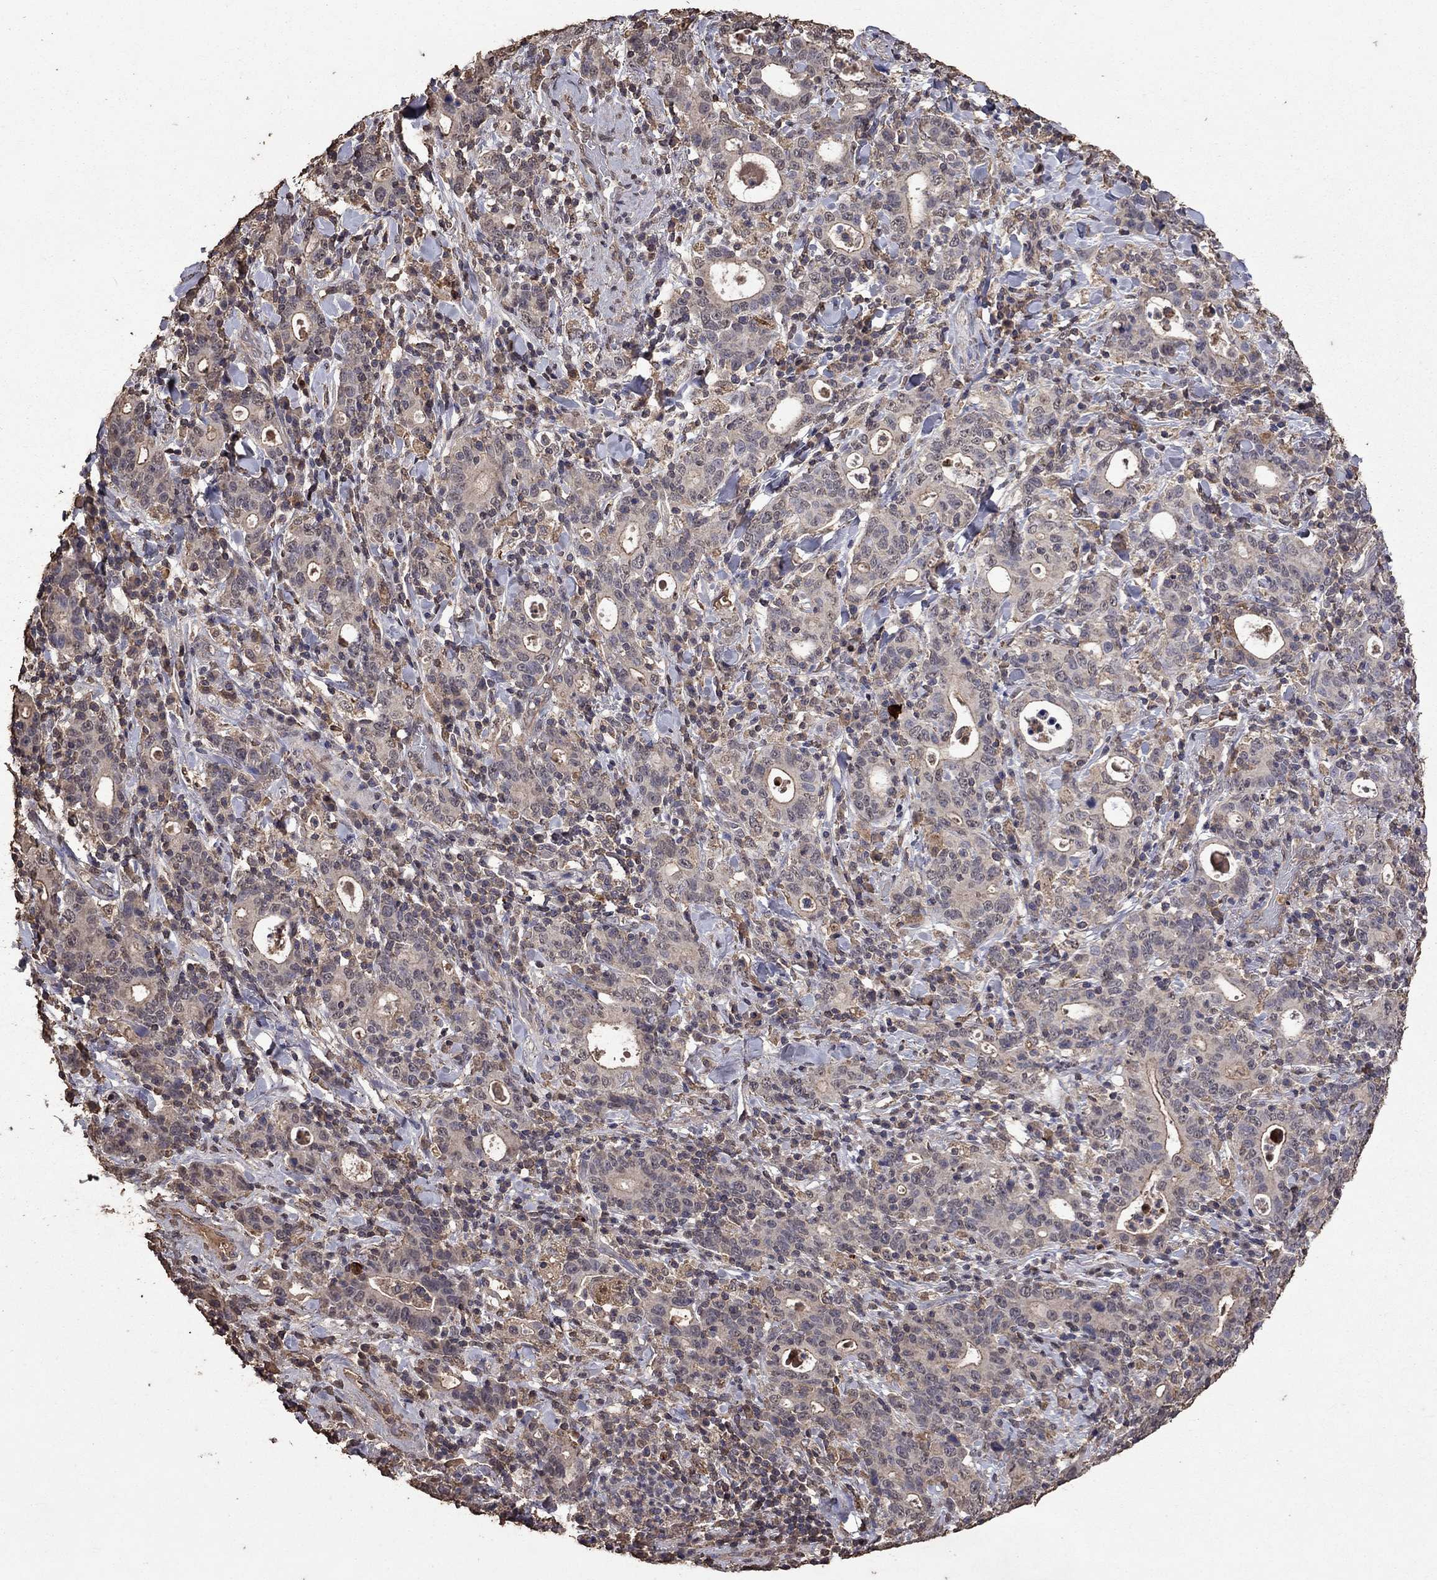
{"staining": {"intensity": "moderate", "quantity": "<25%", "location": "cytoplasmic/membranous"}, "tissue": "stomach cancer", "cell_type": "Tumor cells", "image_type": "cancer", "snomed": [{"axis": "morphology", "description": "Adenocarcinoma, NOS"}, {"axis": "topography", "description": "Stomach"}], "caption": "About <25% of tumor cells in human adenocarcinoma (stomach) display moderate cytoplasmic/membranous protein expression as visualized by brown immunohistochemical staining.", "gene": "SERPINA5", "patient": {"sex": "male", "age": 79}}